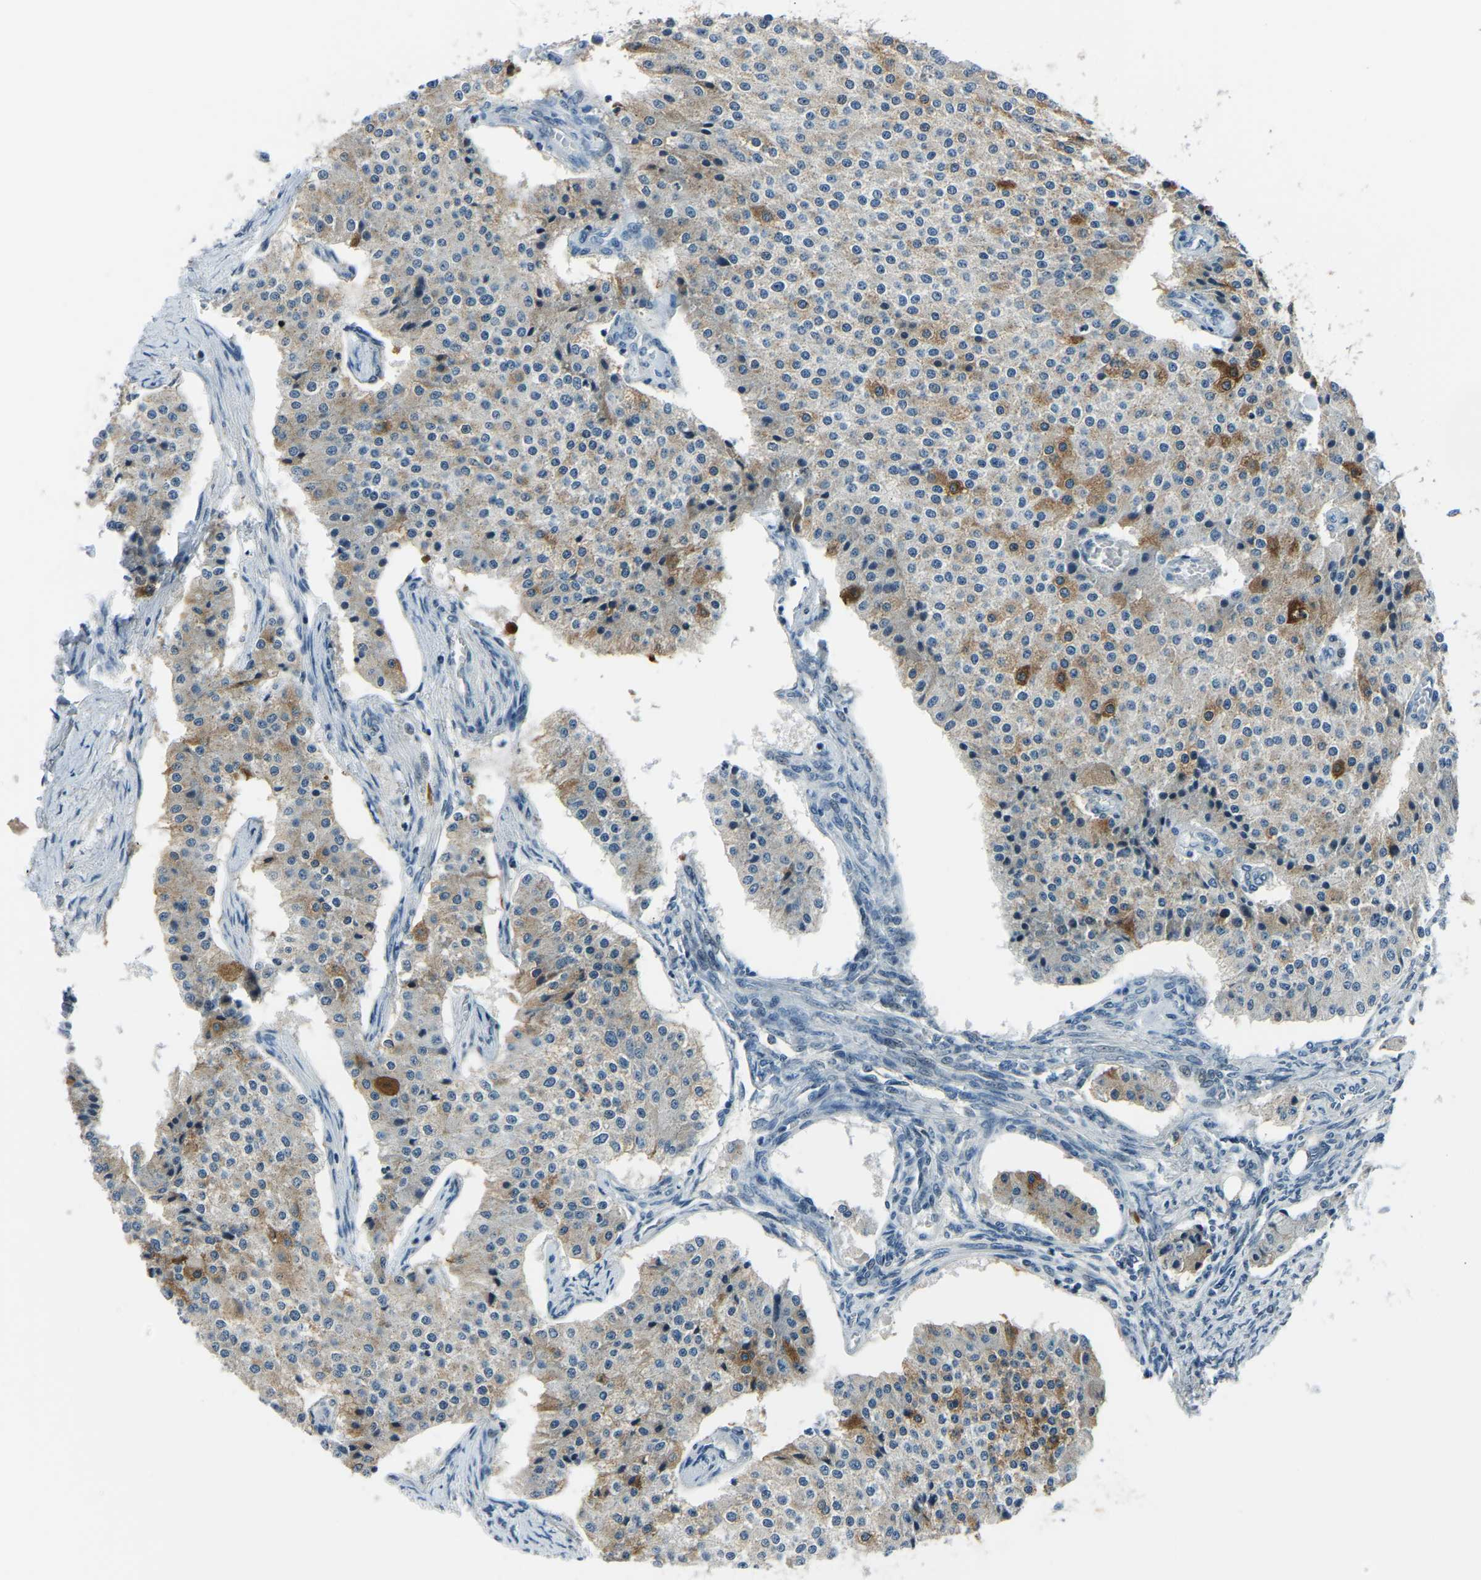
{"staining": {"intensity": "moderate", "quantity": "<25%", "location": "cytoplasmic/membranous"}, "tissue": "carcinoid", "cell_type": "Tumor cells", "image_type": "cancer", "snomed": [{"axis": "morphology", "description": "Carcinoid, malignant, NOS"}, {"axis": "topography", "description": "Colon"}], "caption": "Immunohistochemistry (IHC) of human malignant carcinoid displays low levels of moderate cytoplasmic/membranous positivity in about <25% of tumor cells.", "gene": "RRP1", "patient": {"sex": "female", "age": 52}}